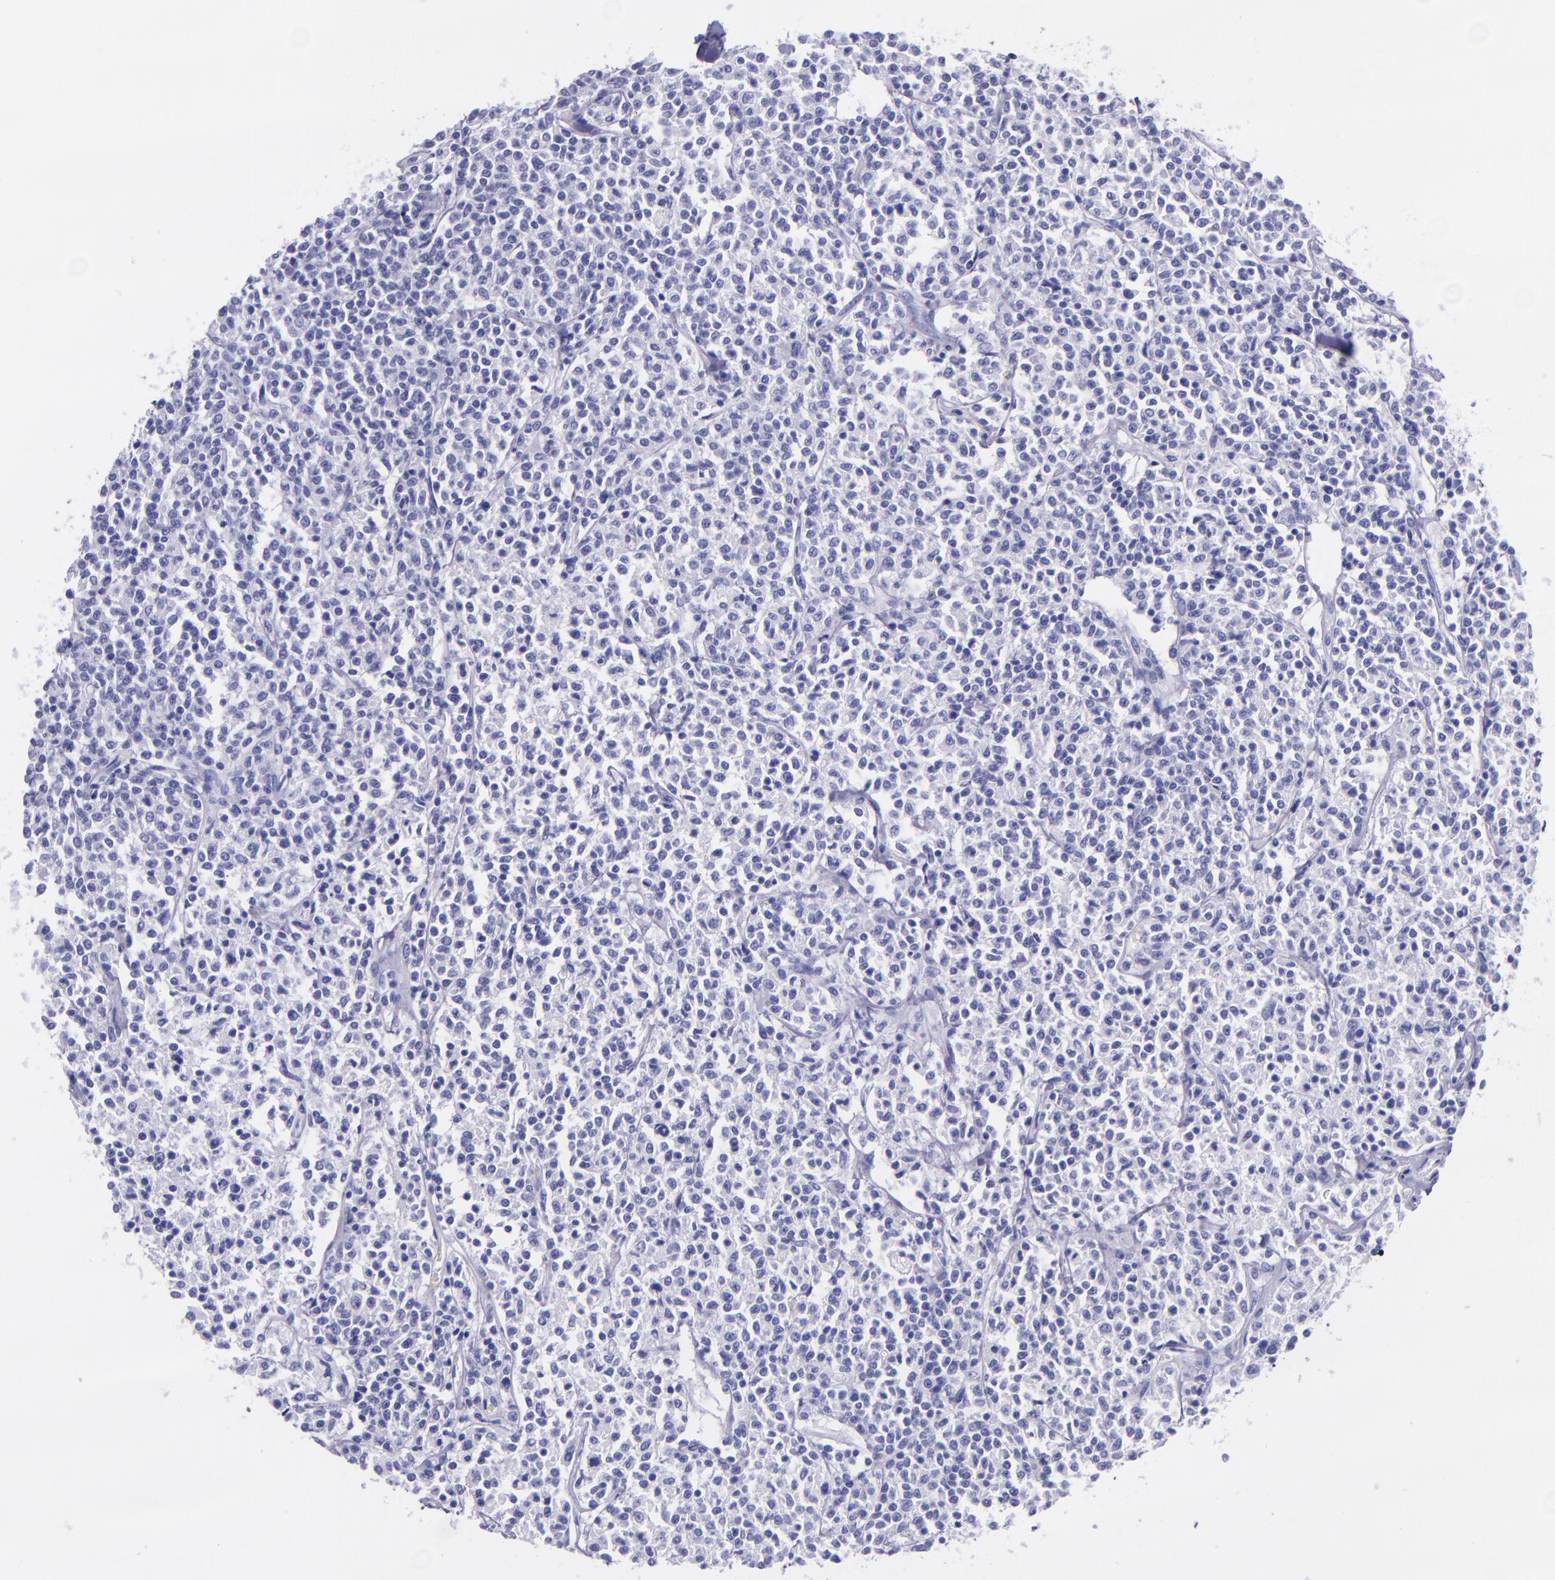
{"staining": {"intensity": "negative", "quantity": "none", "location": "none"}, "tissue": "lymphoma", "cell_type": "Tumor cells", "image_type": "cancer", "snomed": [{"axis": "morphology", "description": "Malignant lymphoma, non-Hodgkin's type, Low grade"}, {"axis": "topography", "description": "Small intestine"}], "caption": "This is an immunohistochemistry histopathology image of human low-grade malignant lymphoma, non-Hodgkin's type. There is no positivity in tumor cells.", "gene": "SLPI", "patient": {"sex": "female", "age": 59}}